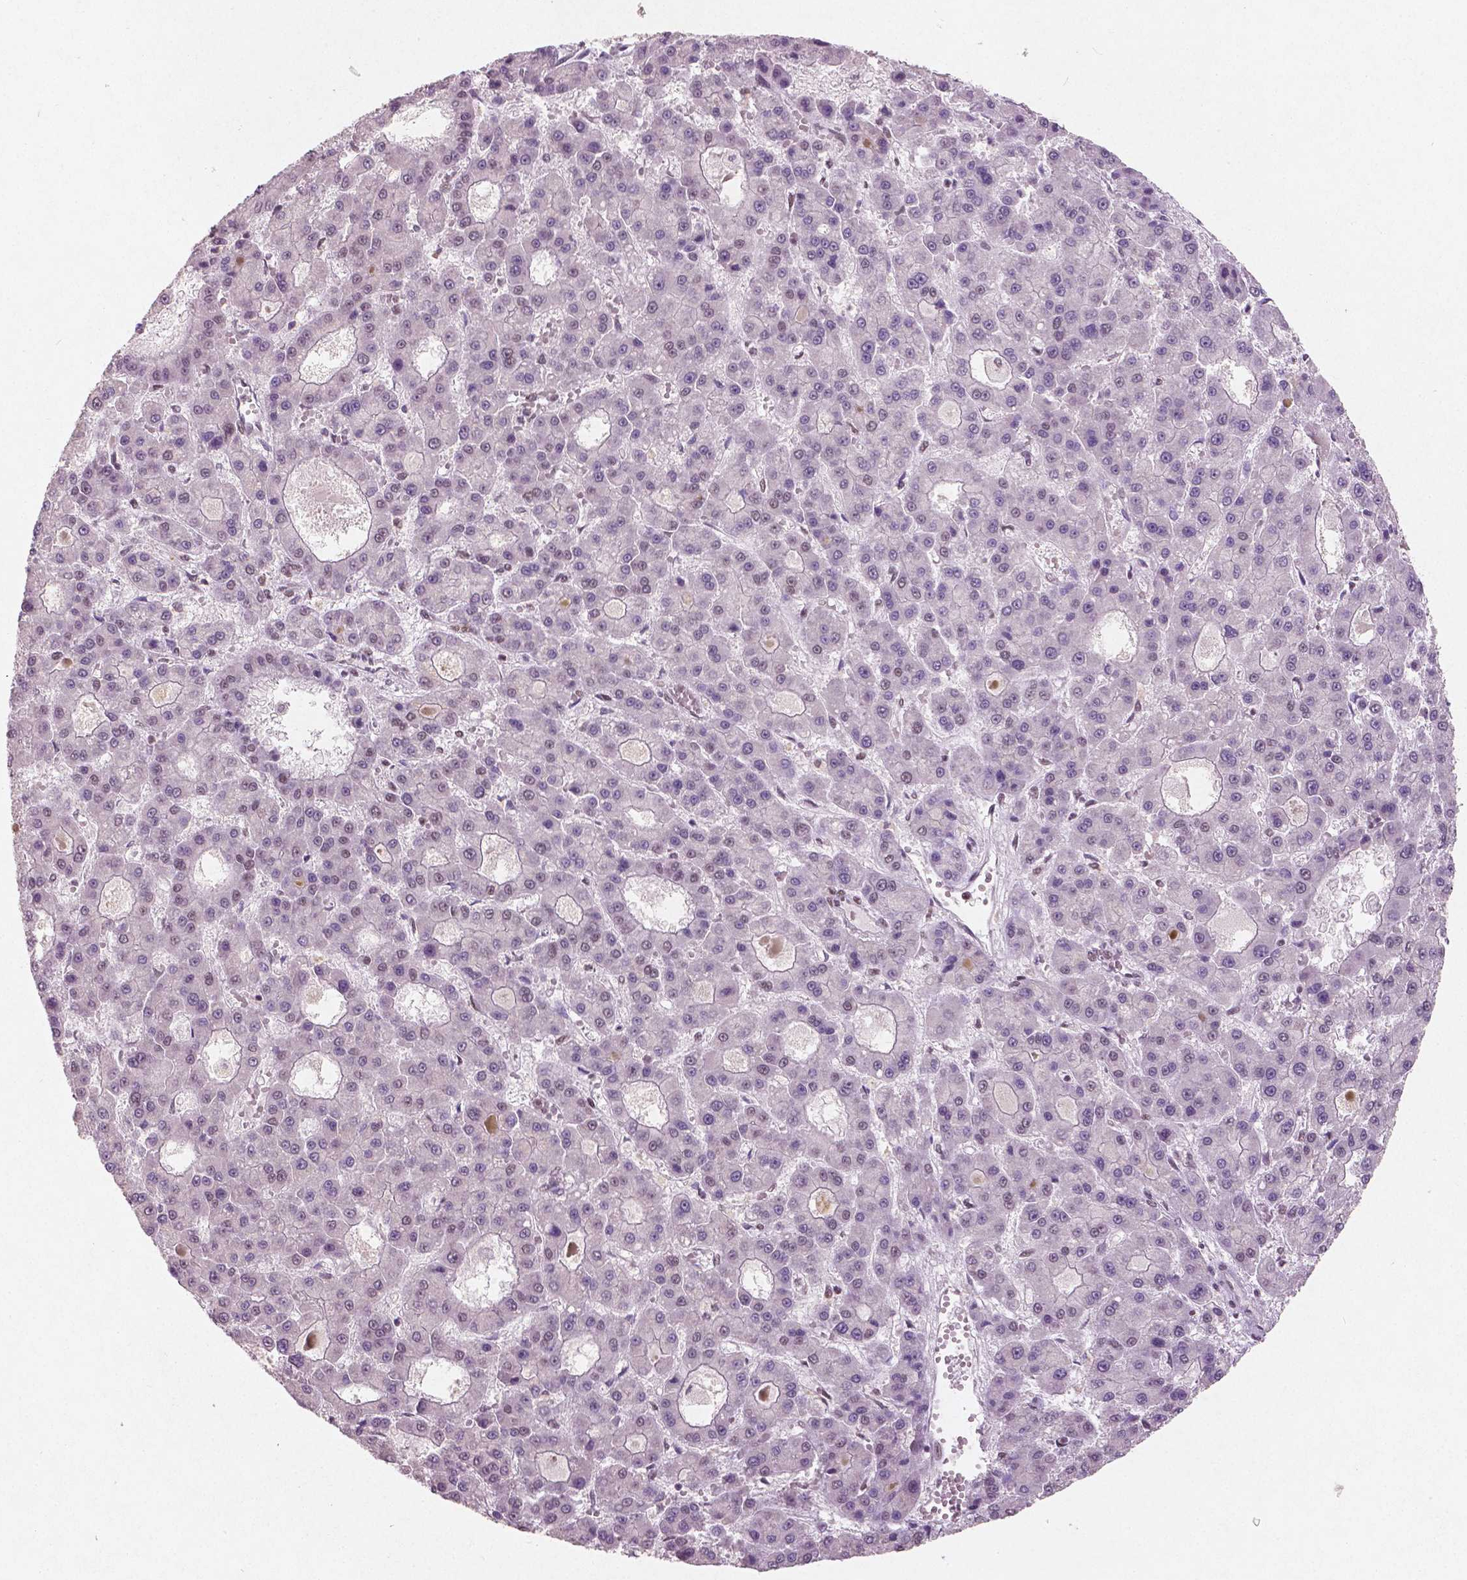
{"staining": {"intensity": "negative", "quantity": "none", "location": "none"}, "tissue": "liver cancer", "cell_type": "Tumor cells", "image_type": "cancer", "snomed": [{"axis": "morphology", "description": "Carcinoma, Hepatocellular, NOS"}, {"axis": "topography", "description": "Liver"}], "caption": "High power microscopy micrograph of an immunohistochemistry micrograph of hepatocellular carcinoma (liver), revealing no significant staining in tumor cells.", "gene": "BRD4", "patient": {"sex": "male", "age": 70}}